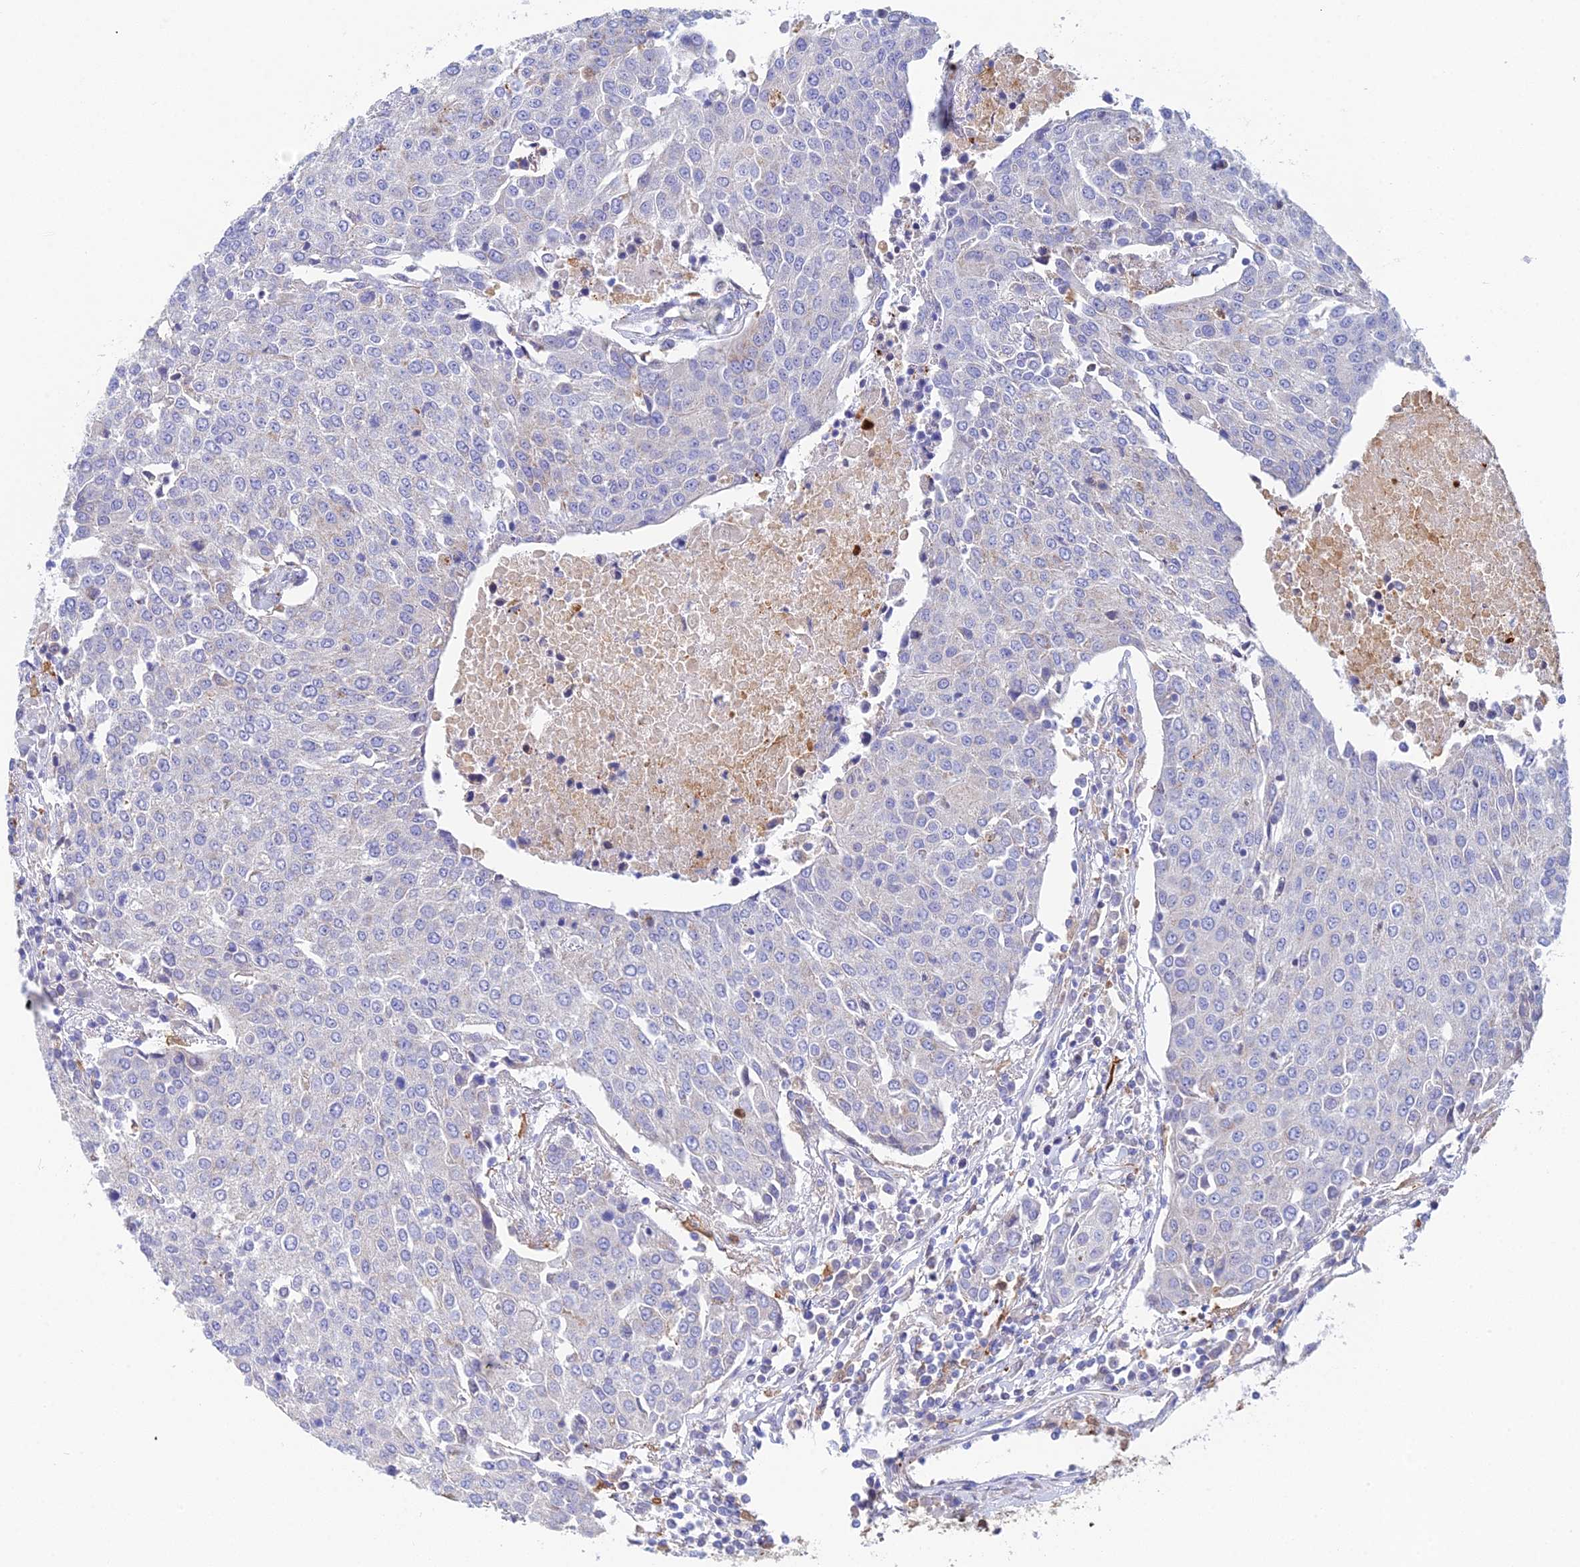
{"staining": {"intensity": "negative", "quantity": "none", "location": "none"}, "tissue": "urothelial cancer", "cell_type": "Tumor cells", "image_type": "cancer", "snomed": [{"axis": "morphology", "description": "Urothelial carcinoma, High grade"}, {"axis": "topography", "description": "Urinary bladder"}], "caption": "Immunohistochemical staining of urothelial cancer exhibits no significant staining in tumor cells.", "gene": "CSPG4", "patient": {"sex": "female", "age": 85}}